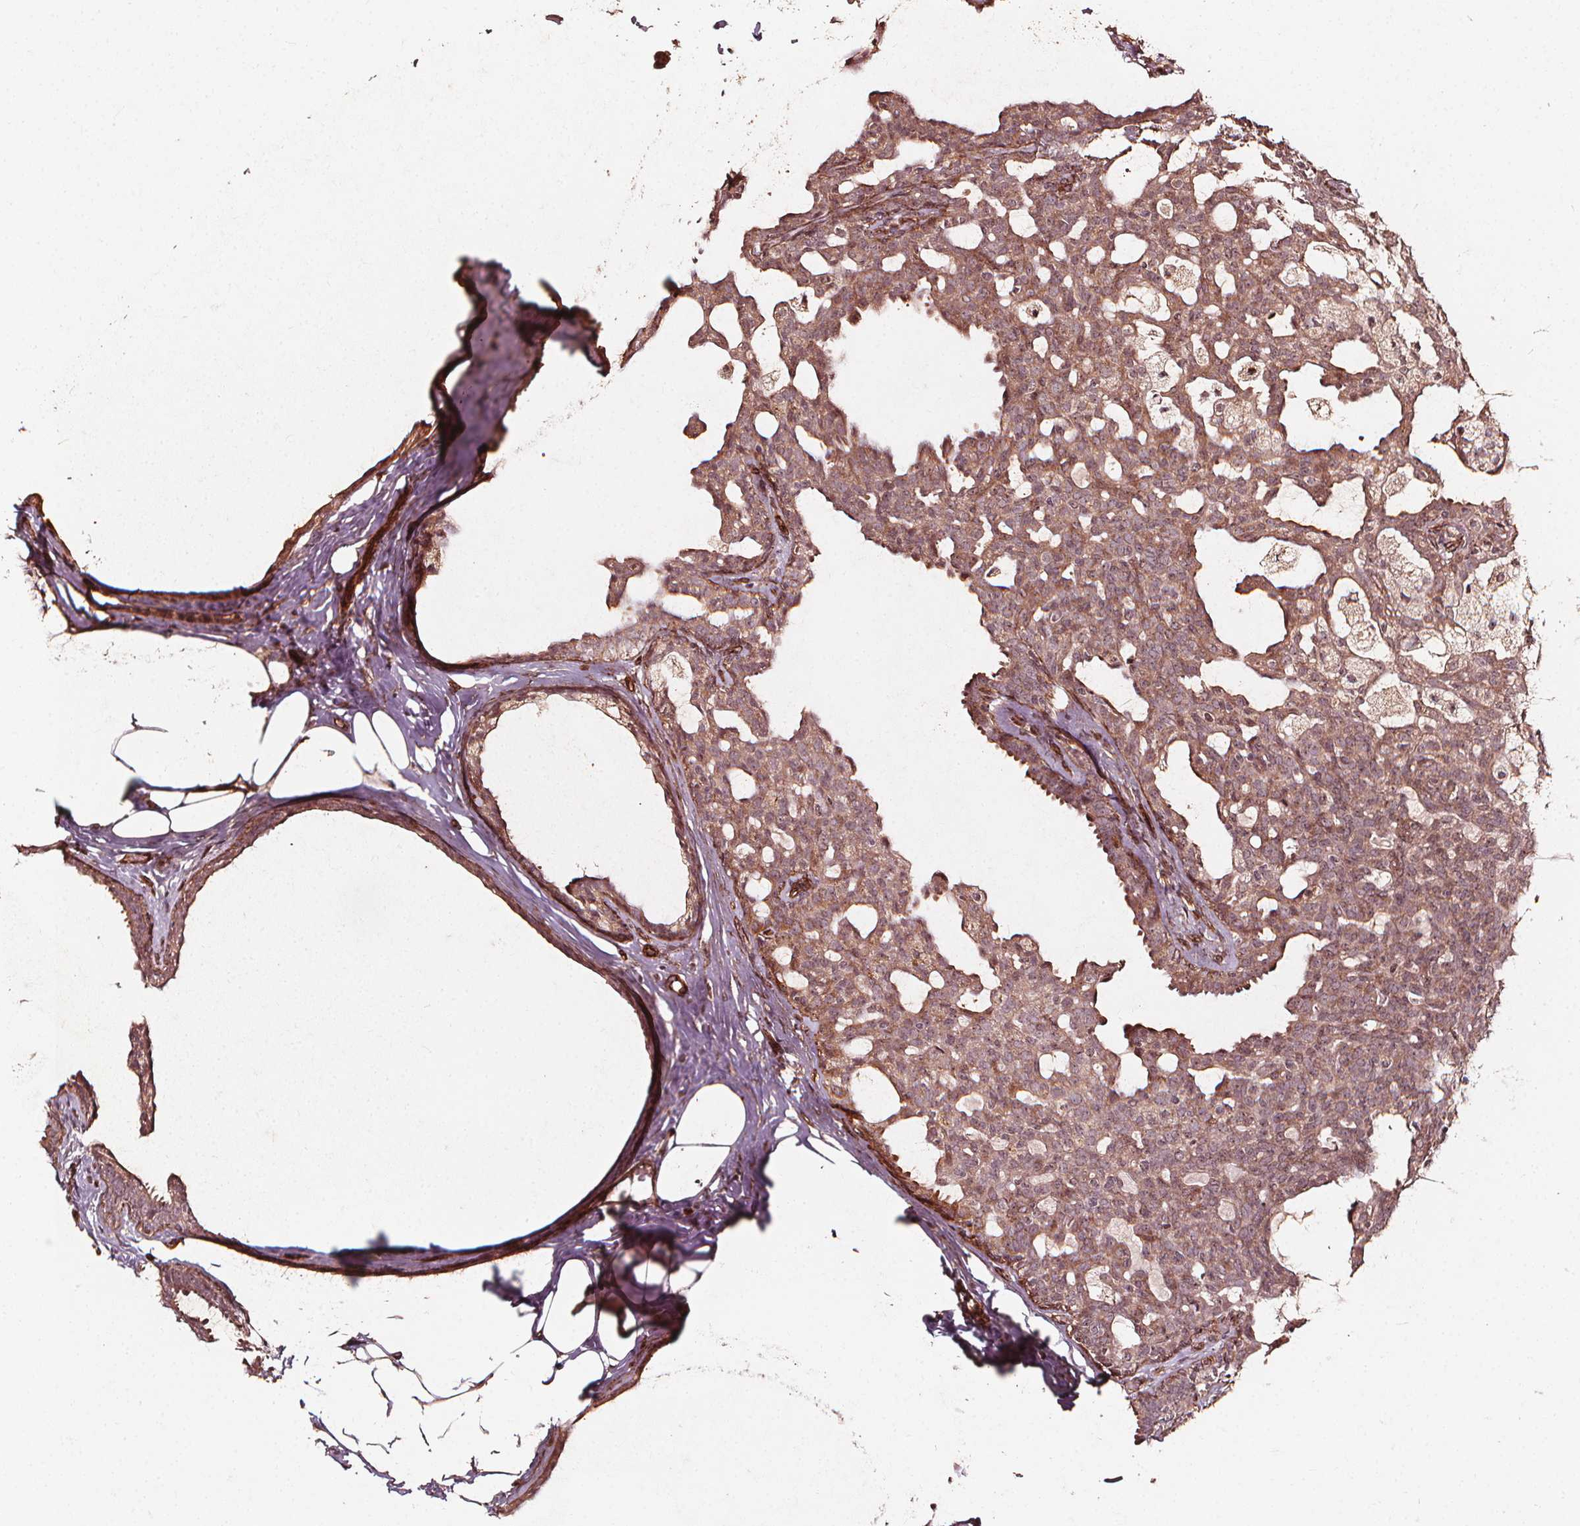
{"staining": {"intensity": "moderate", "quantity": ">75%", "location": "cytoplasmic/membranous"}, "tissue": "breast cancer", "cell_type": "Tumor cells", "image_type": "cancer", "snomed": [{"axis": "morphology", "description": "Duct carcinoma"}, {"axis": "topography", "description": "Breast"}], "caption": "Brown immunohistochemical staining in human breast intraductal carcinoma reveals moderate cytoplasmic/membranous positivity in approximately >75% of tumor cells.", "gene": "EXOSC9", "patient": {"sex": "female", "age": 59}}